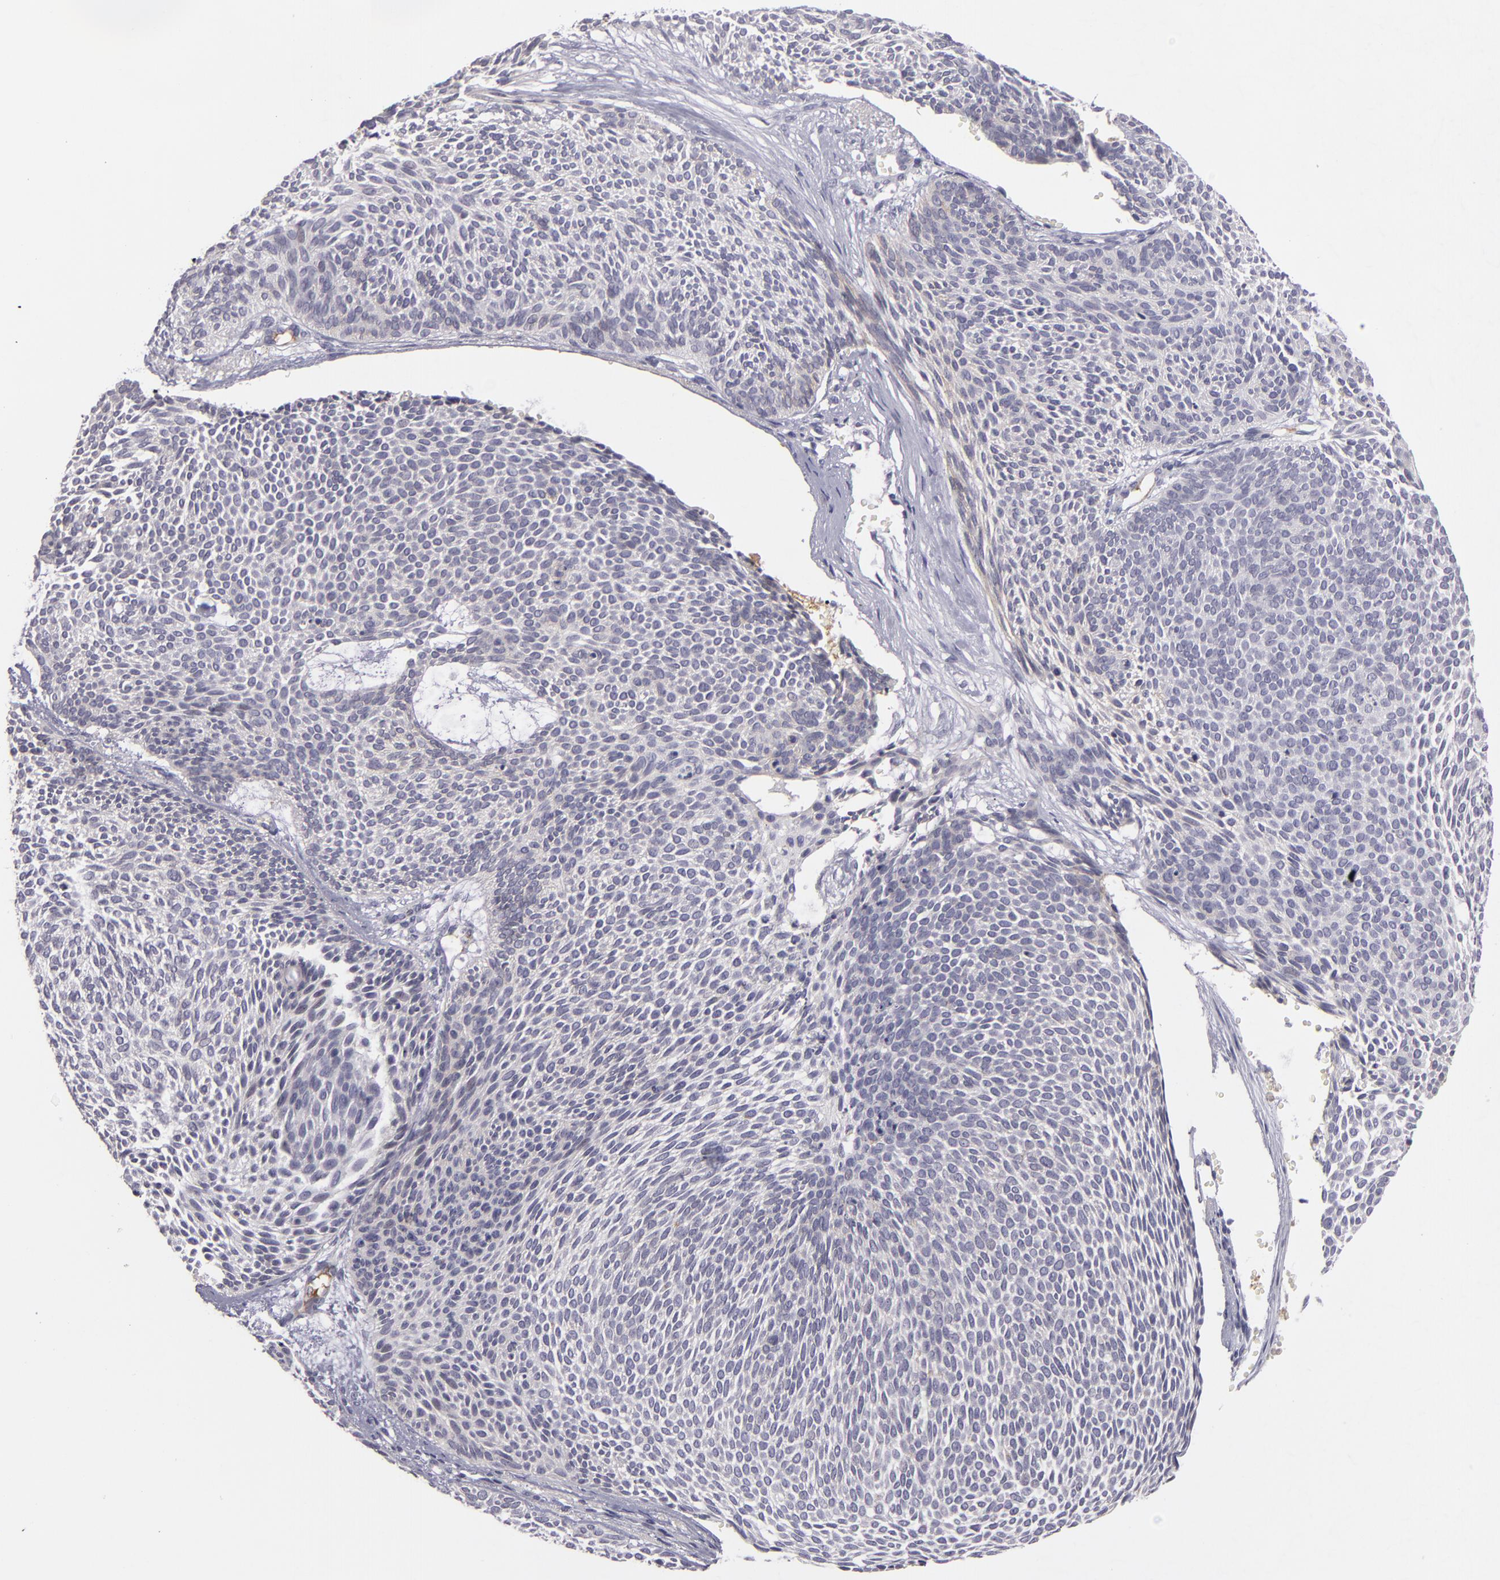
{"staining": {"intensity": "negative", "quantity": "none", "location": "none"}, "tissue": "skin cancer", "cell_type": "Tumor cells", "image_type": "cancer", "snomed": [{"axis": "morphology", "description": "Basal cell carcinoma"}, {"axis": "topography", "description": "Skin"}], "caption": "Skin cancer was stained to show a protein in brown. There is no significant expression in tumor cells.", "gene": "CTNNB1", "patient": {"sex": "male", "age": 84}}